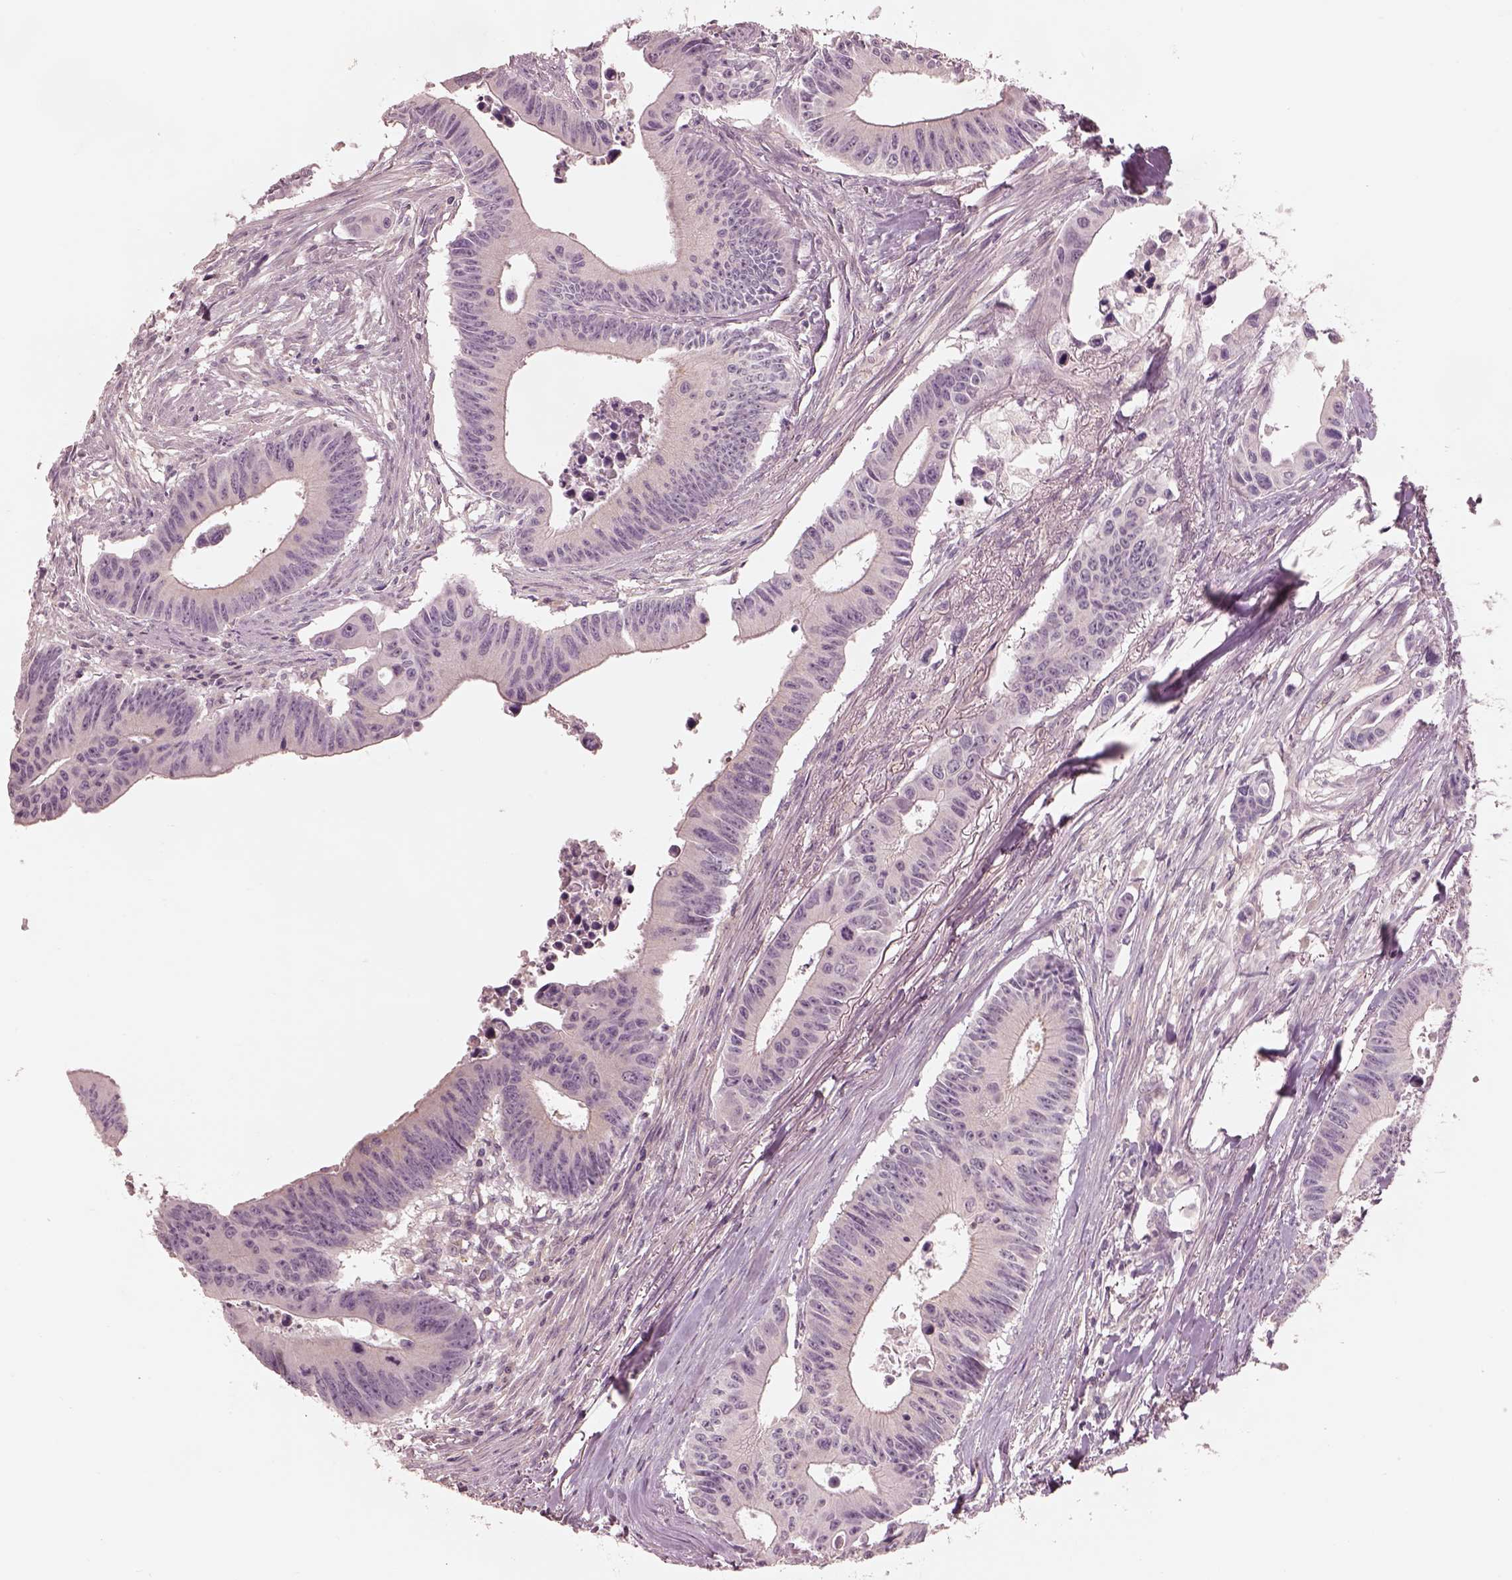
{"staining": {"intensity": "negative", "quantity": "none", "location": "none"}, "tissue": "colorectal cancer", "cell_type": "Tumor cells", "image_type": "cancer", "snomed": [{"axis": "morphology", "description": "Adenocarcinoma, NOS"}, {"axis": "topography", "description": "Colon"}], "caption": "Tumor cells are negative for protein expression in human colorectal cancer (adenocarcinoma).", "gene": "PRKACG", "patient": {"sex": "female", "age": 87}}